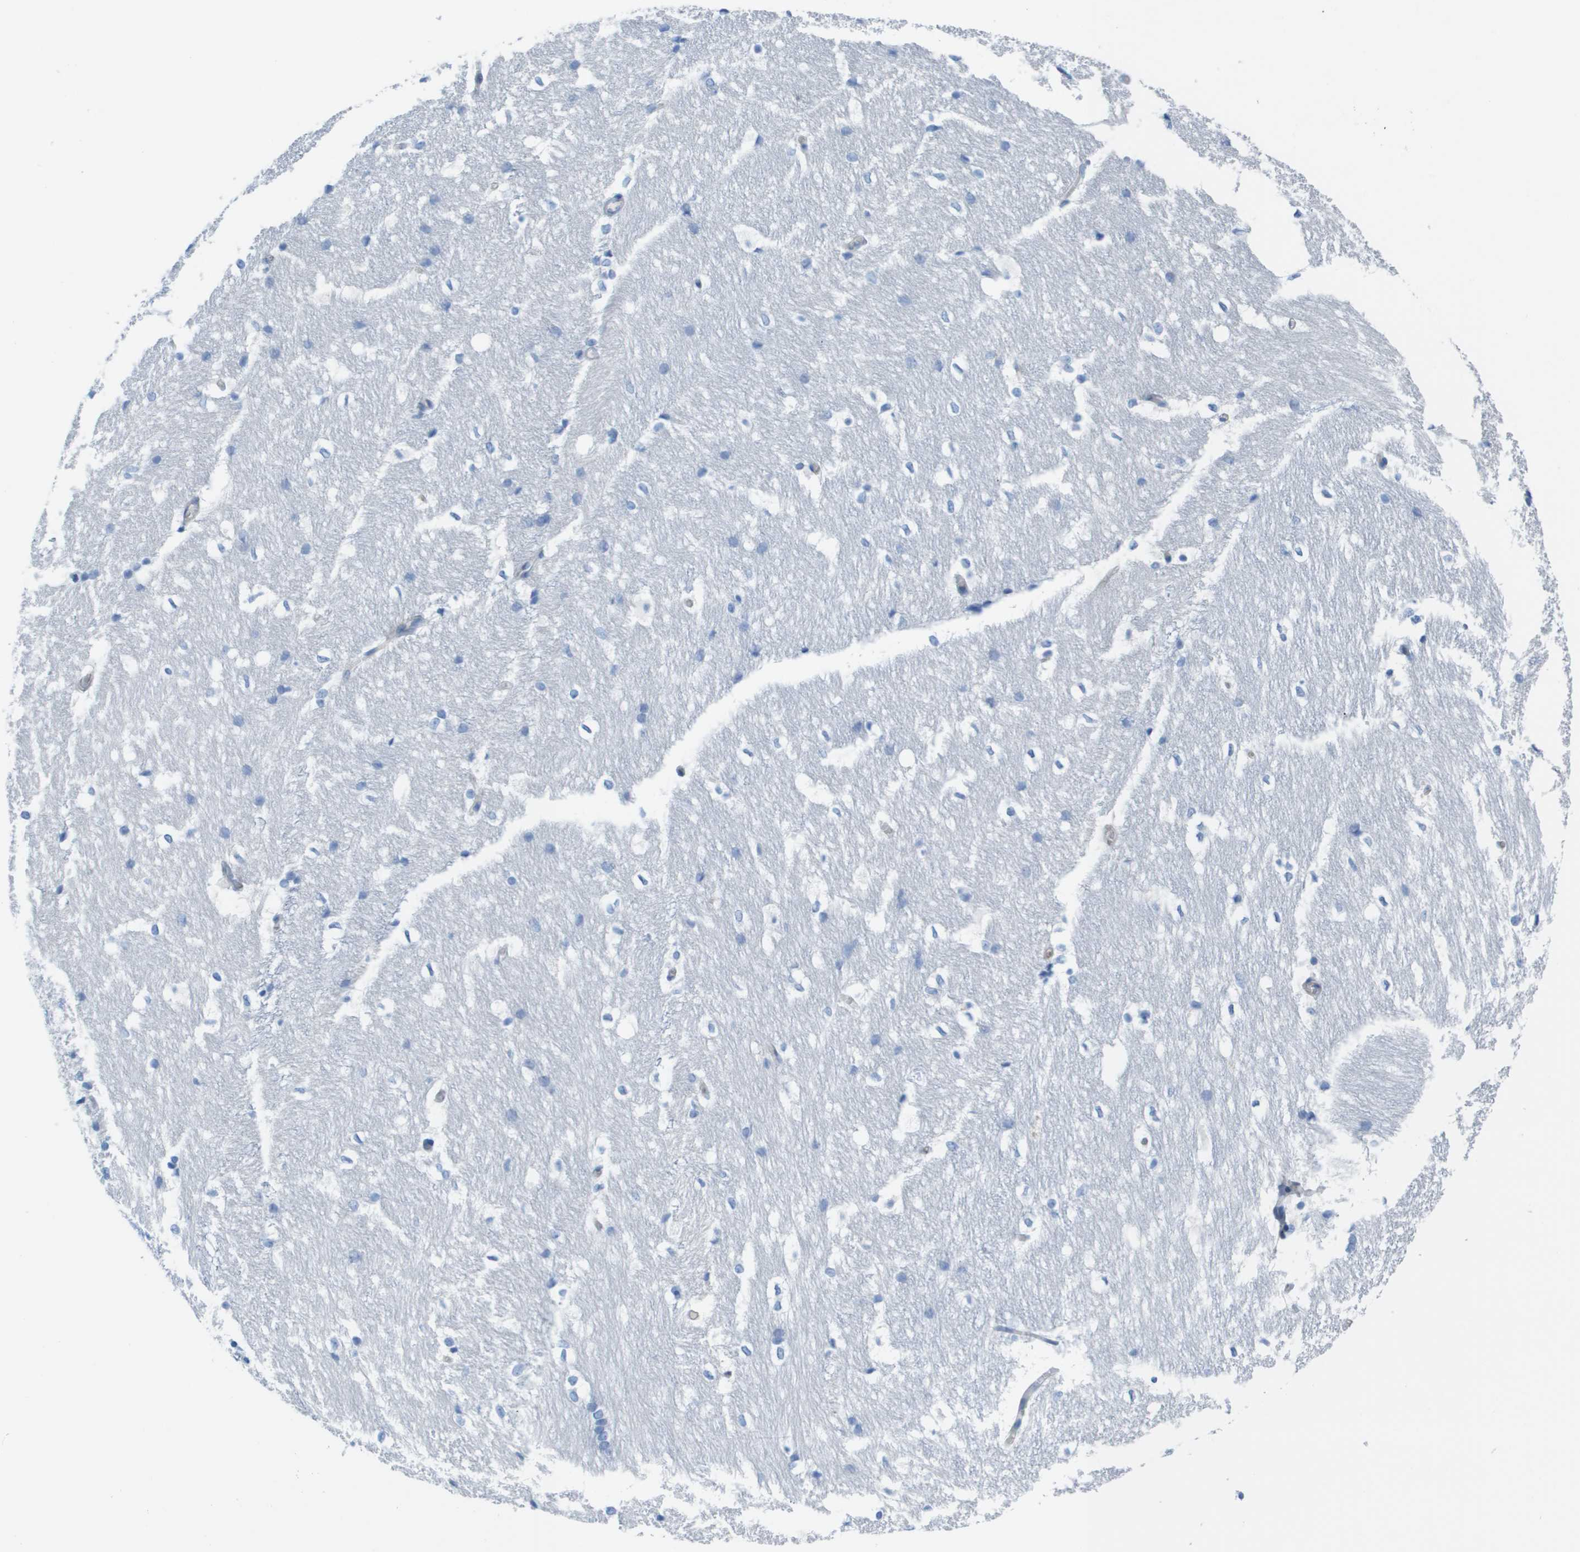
{"staining": {"intensity": "negative", "quantity": "none", "location": "none"}, "tissue": "hippocampus", "cell_type": "Glial cells", "image_type": "normal", "snomed": [{"axis": "morphology", "description": "Normal tissue, NOS"}, {"axis": "topography", "description": "Hippocampus"}], "caption": "High magnification brightfield microscopy of unremarkable hippocampus stained with DAB (3,3'-diaminobenzidine) (brown) and counterstained with hematoxylin (blue): glial cells show no significant expression.", "gene": "CD46", "patient": {"sex": "female", "age": 19}}